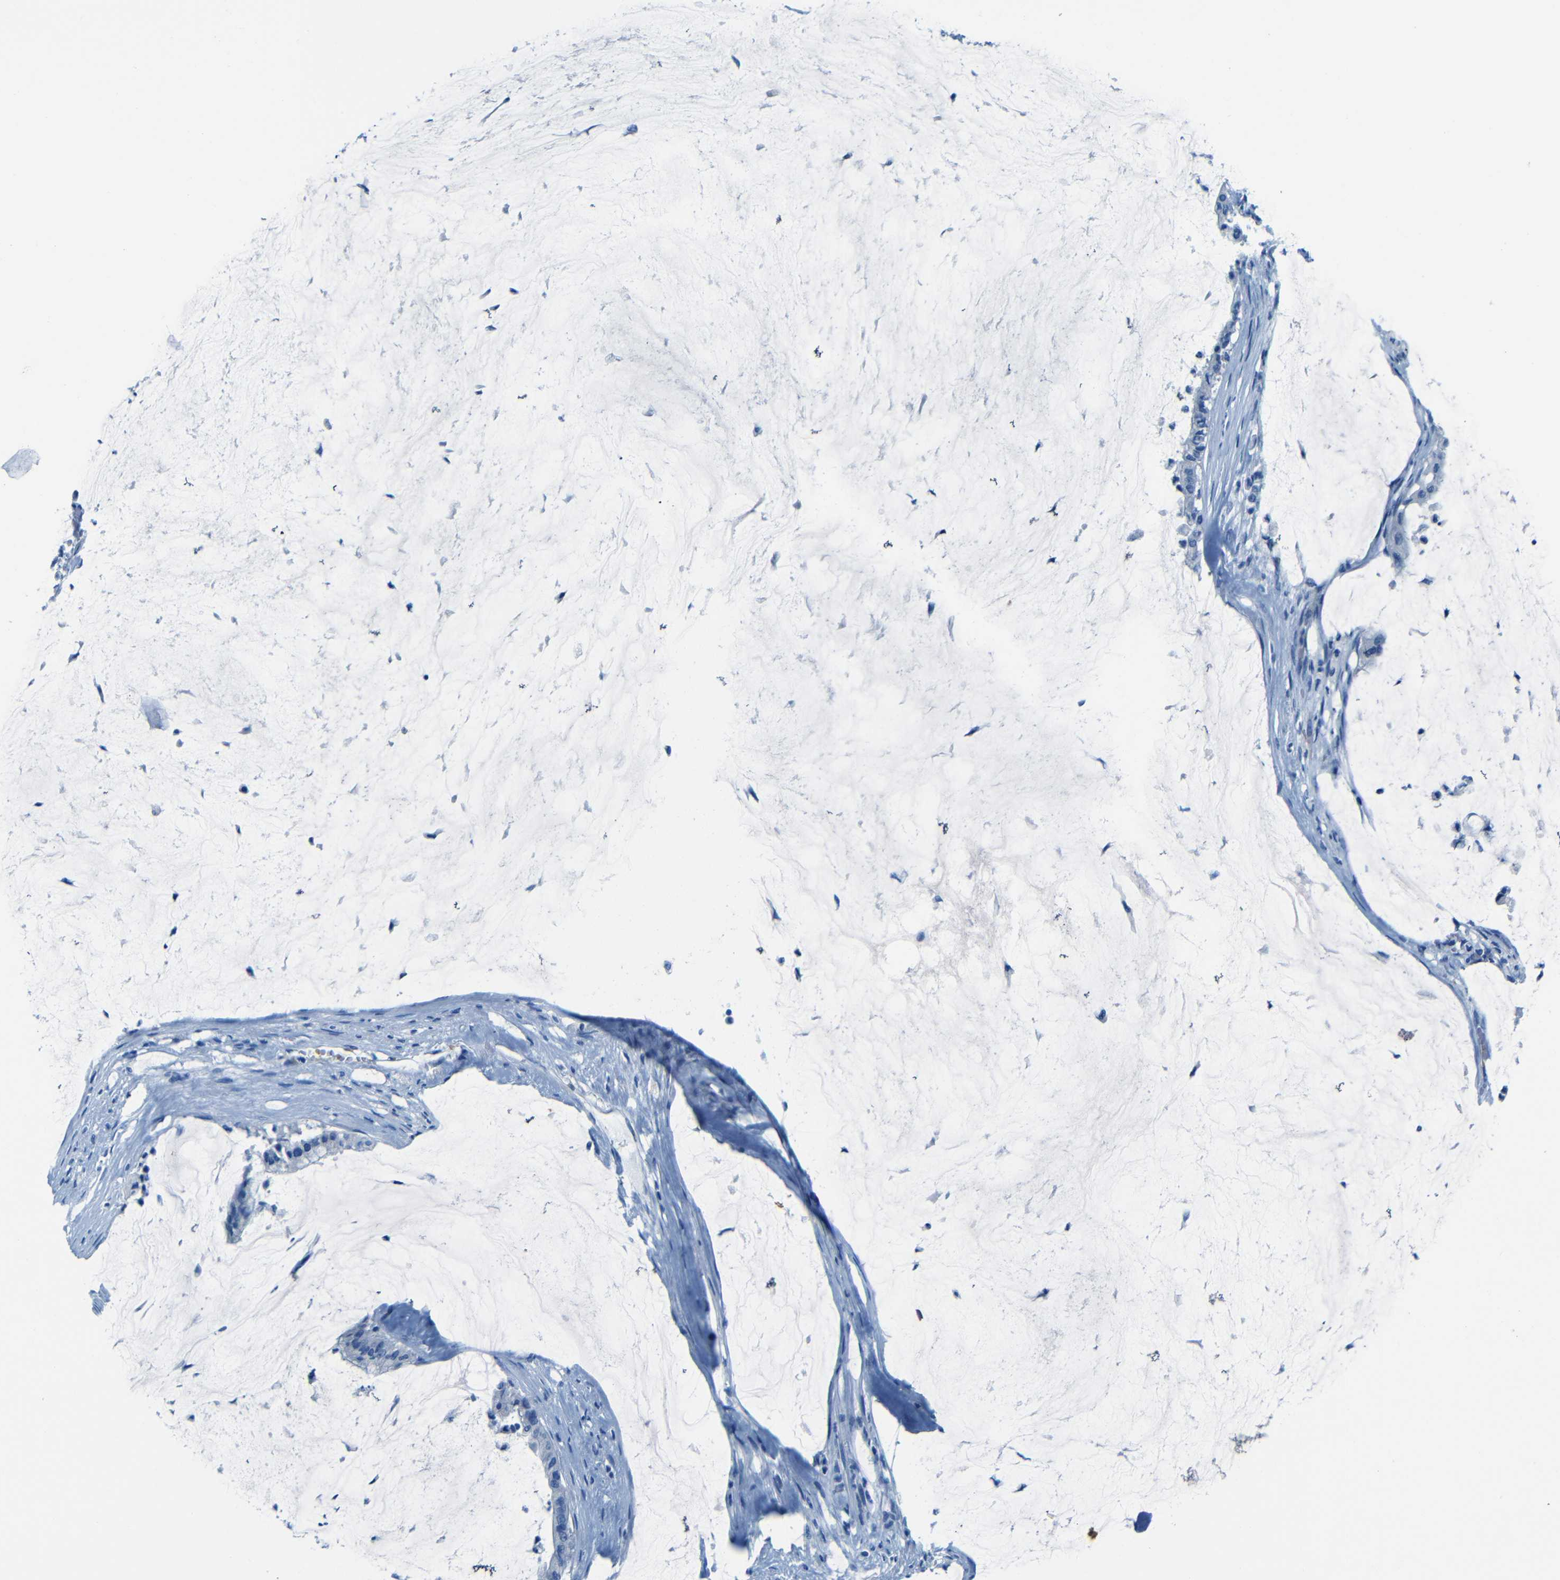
{"staining": {"intensity": "negative", "quantity": "none", "location": "none"}, "tissue": "pancreatic cancer", "cell_type": "Tumor cells", "image_type": "cancer", "snomed": [{"axis": "morphology", "description": "Adenocarcinoma, NOS"}, {"axis": "topography", "description": "Pancreas"}], "caption": "A histopathology image of pancreatic cancer stained for a protein reveals no brown staining in tumor cells.", "gene": "MAP2", "patient": {"sex": "male", "age": 41}}